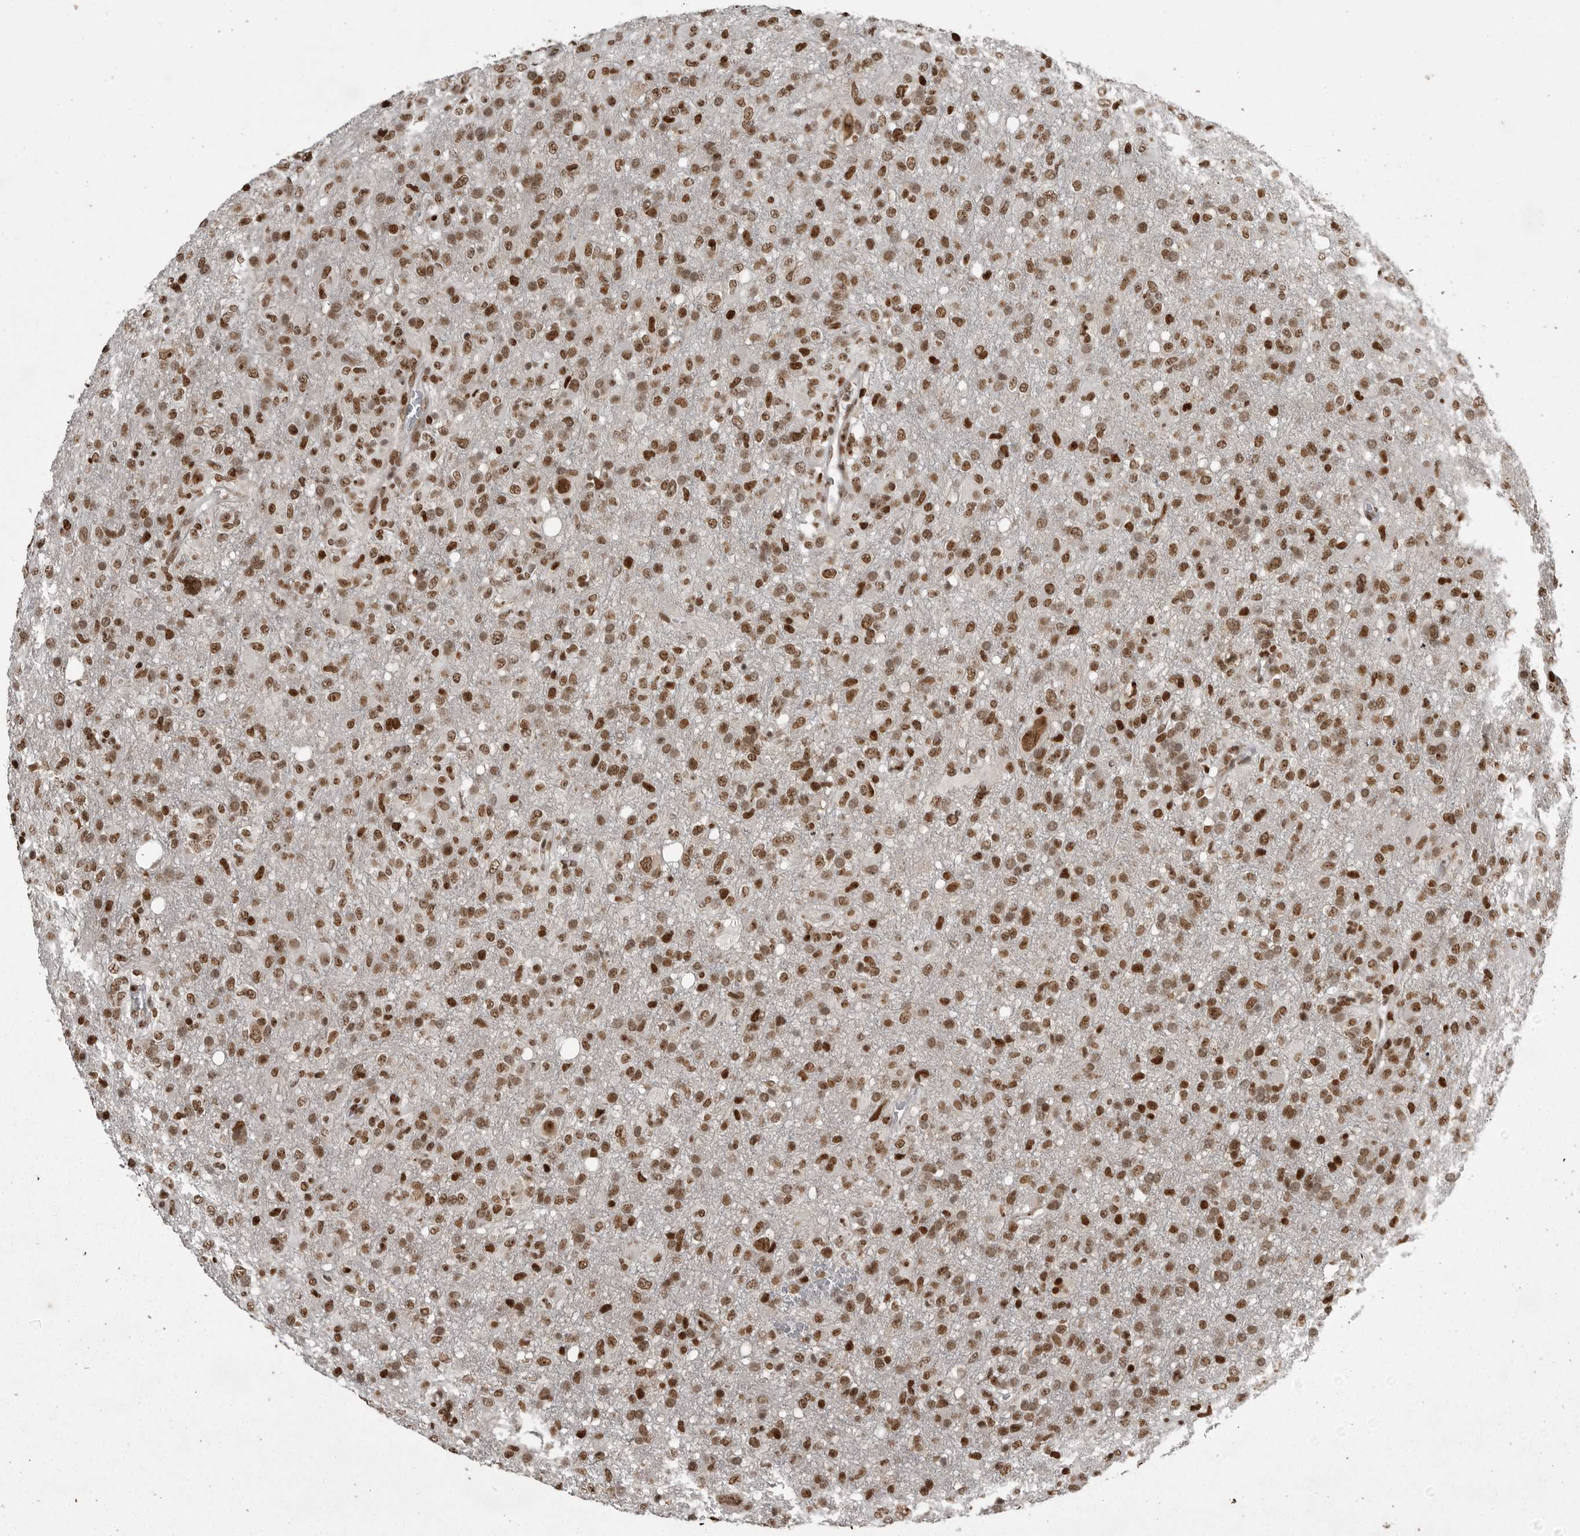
{"staining": {"intensity": "moderate", "quantity": ">75%", "location": "nuclear"}, "tissue": "glioma", "cell_type": "Tumor cells", "image_type": "cancer", "snomed": [{"axis": "morphology", "description": "Glioma, malignant, High grade"}, {"axis": "topography", "description": "Brain"}], "caption": "Protein staining of glioma tissue reveals moderate nuclear staining in approximately >75% of tumor cells.", "gene": "YAF2", "patient": {"sex": "female", "age": 57}}